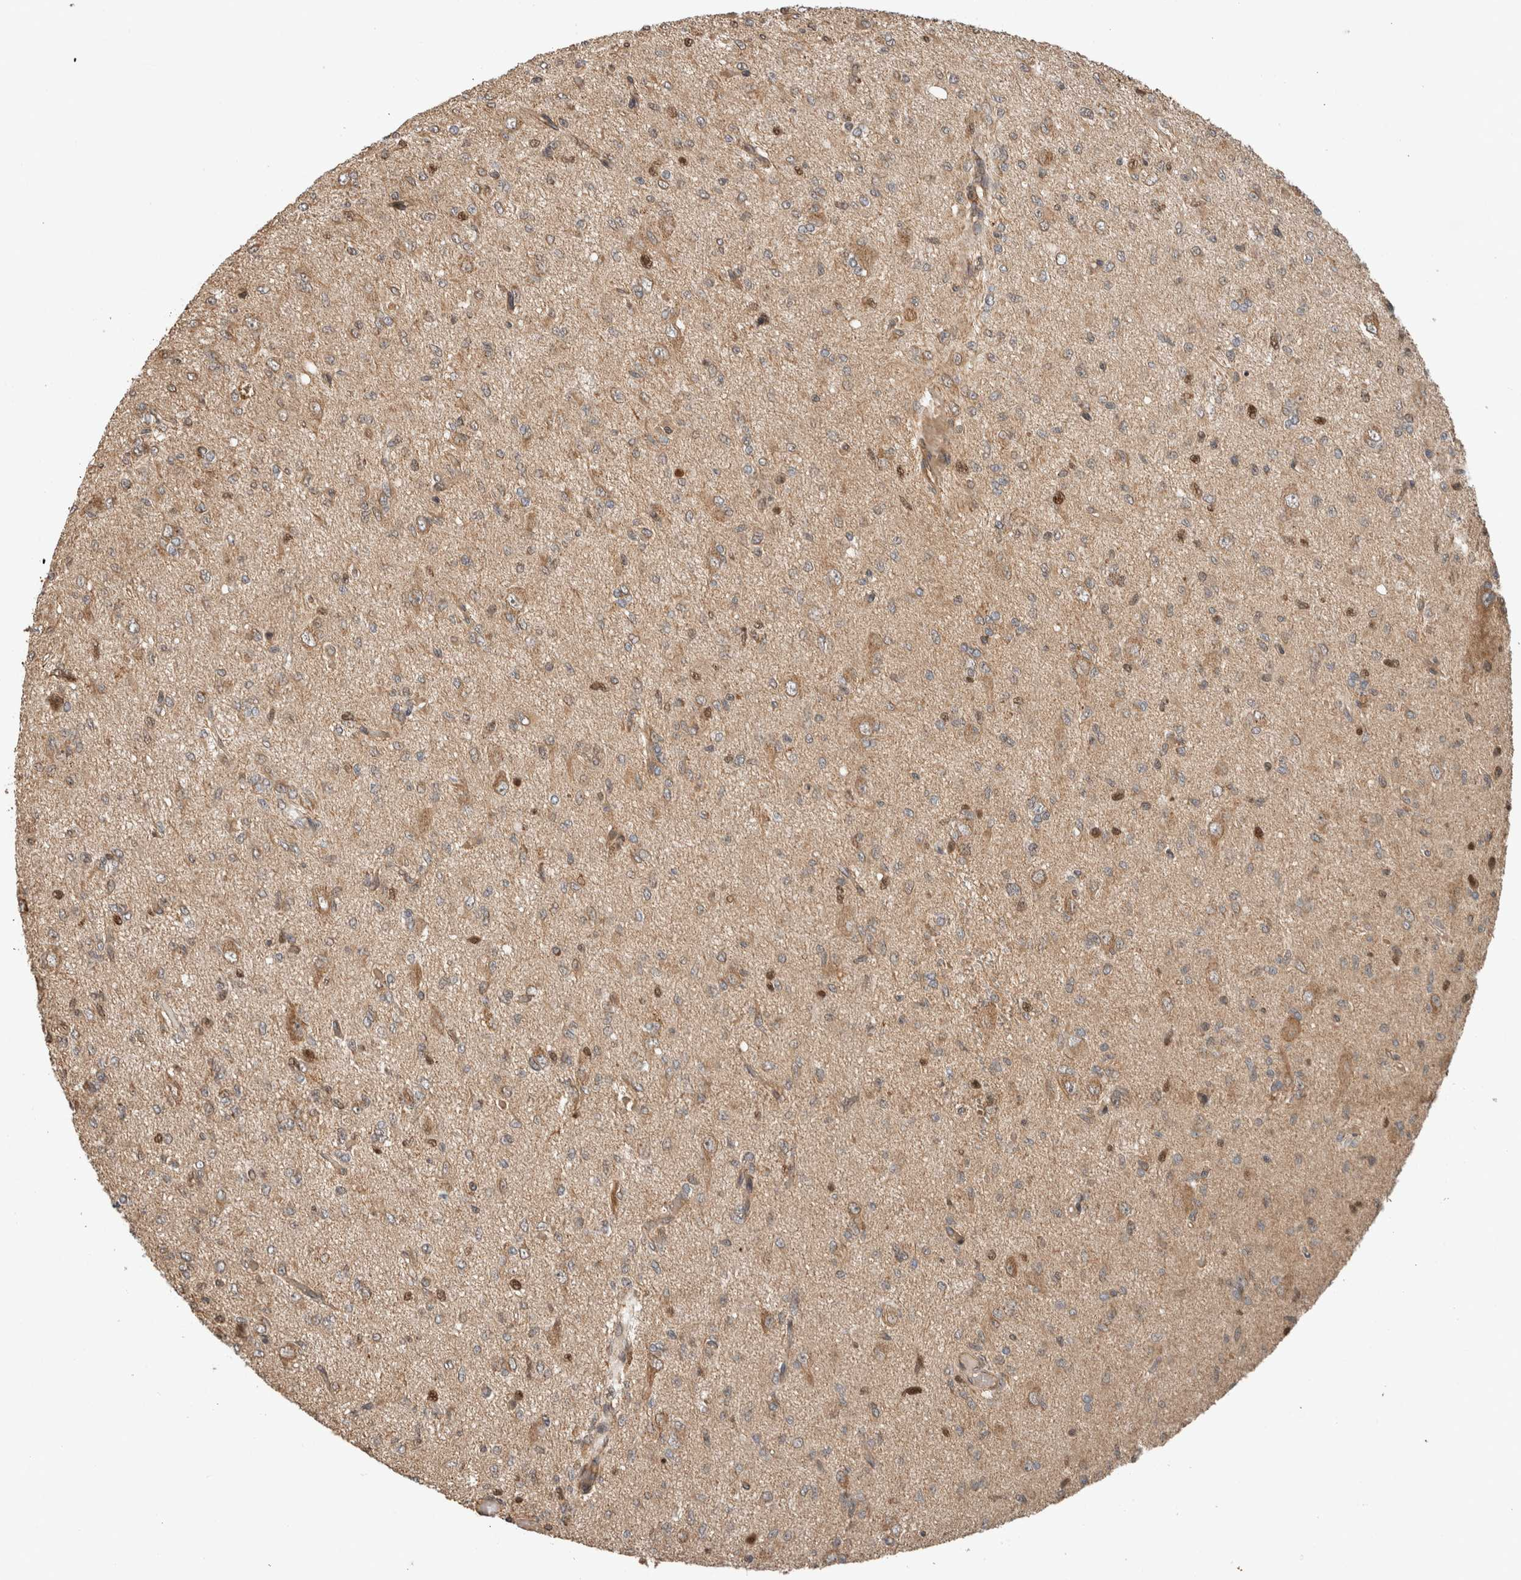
{"staining": {"intensity": "moderate", "quantity": "25%-75%", "location": "cytoplasmic/membranous"}, "tissue": "glioma", "cell_type": "Tumor cells", "image_type": "cancer", "snomed": [{"axis": "morphology", "description": "Glioma, malignant, High grade"}, {"axis": "topography", "description": "Brain"}], "caption": "A histopathology image of human malignant high-grade glioma stained for a protein shows moderate cytoplasmic/membranous brown staining in tumor cells. (DAB (3,3'-diaminobenzidine) = brown stain, brightfield microscopy at high magnification).", "gene": "GINS4", "patient": {"sex": "female", "age": 59}}